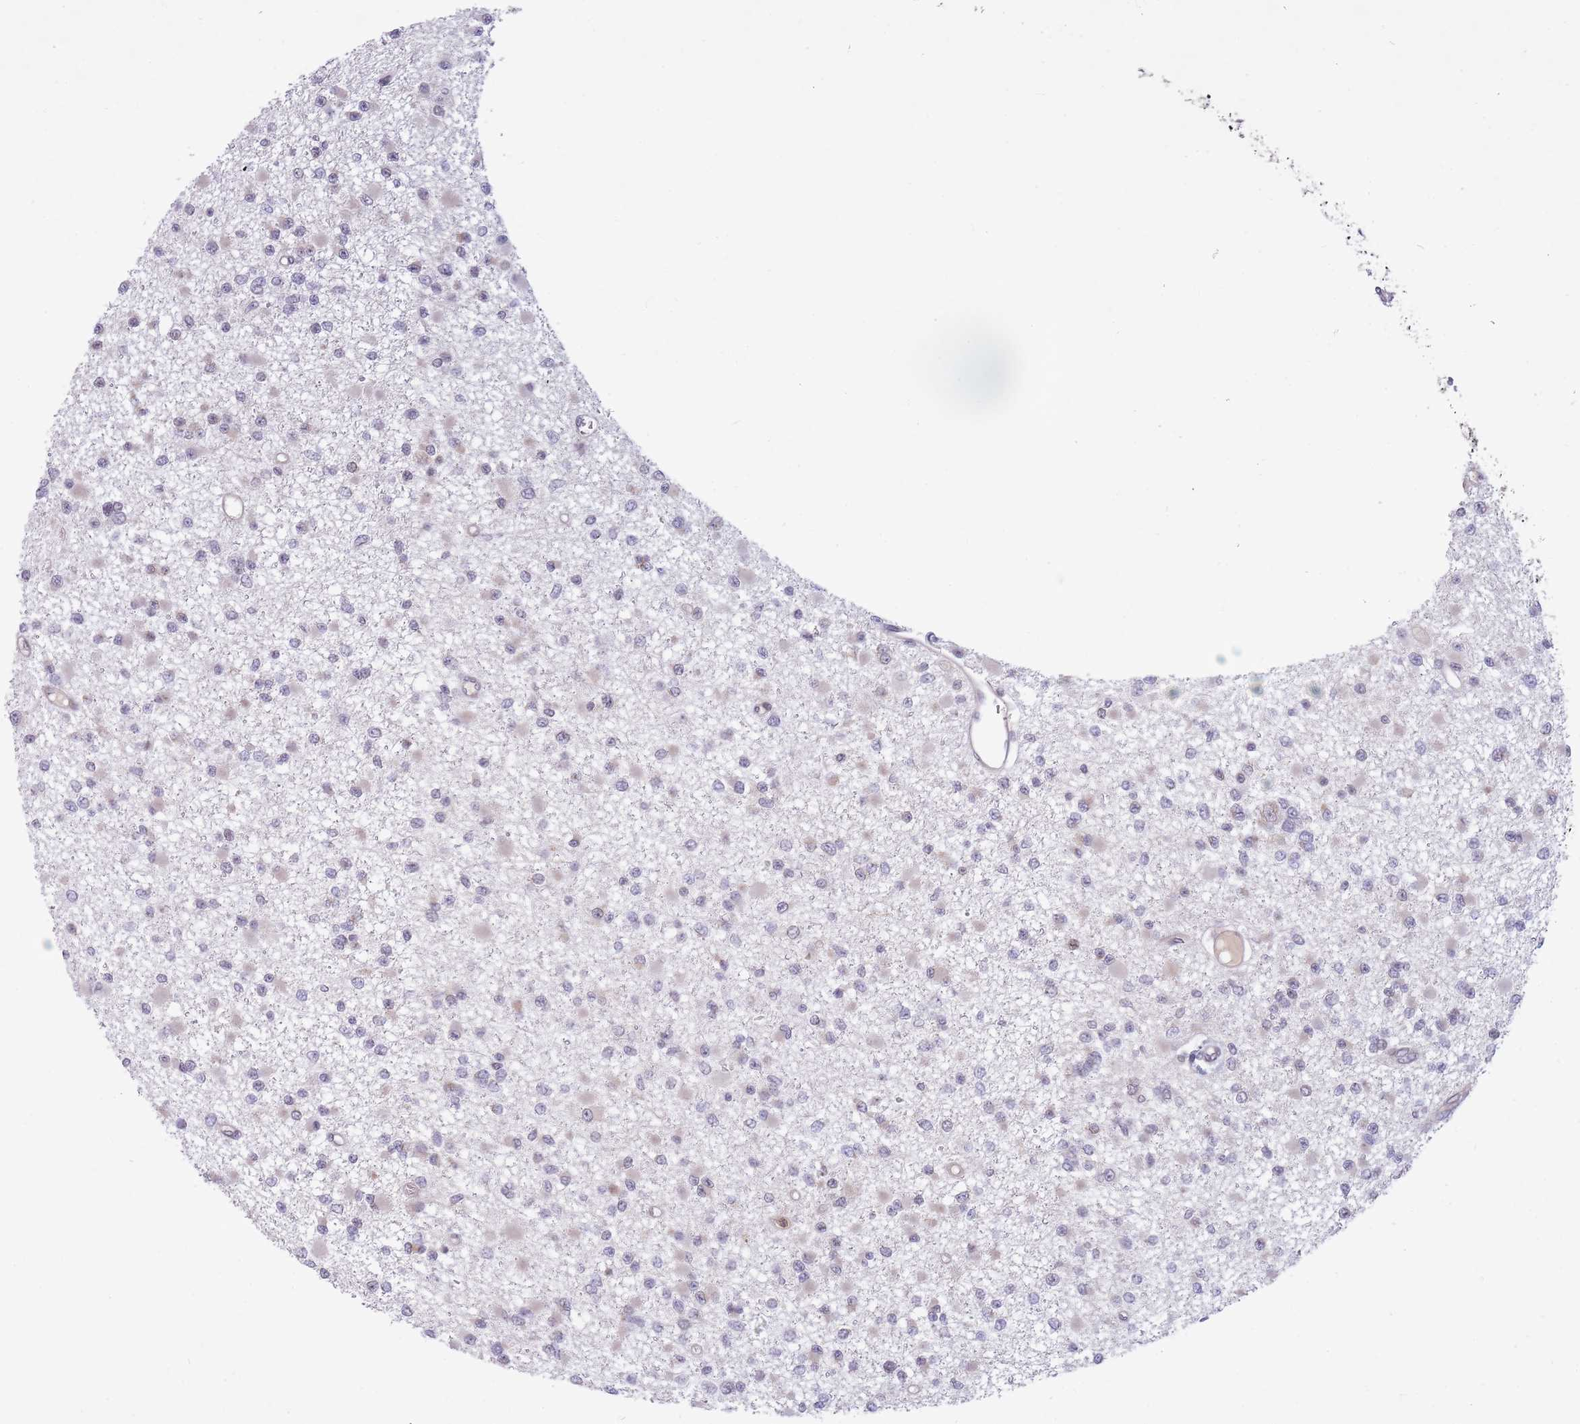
{"staining": {"intensity": "negative", "quantity": "none", "location": "none"}, "tissue": "glioma", "cell_type": "Tumor cells", "image_type": "cancer", "snomed": [{"axis": "morphology", "description": "Glioma, malignant, Low grade"}, {"axis": "topography", "description": "Brain"}], "caption": "The micrograph shows no significant staining in tumor cells of glioma.", "gene": "SLC35F5", "patient": {"sex": "female", "age": 22}}